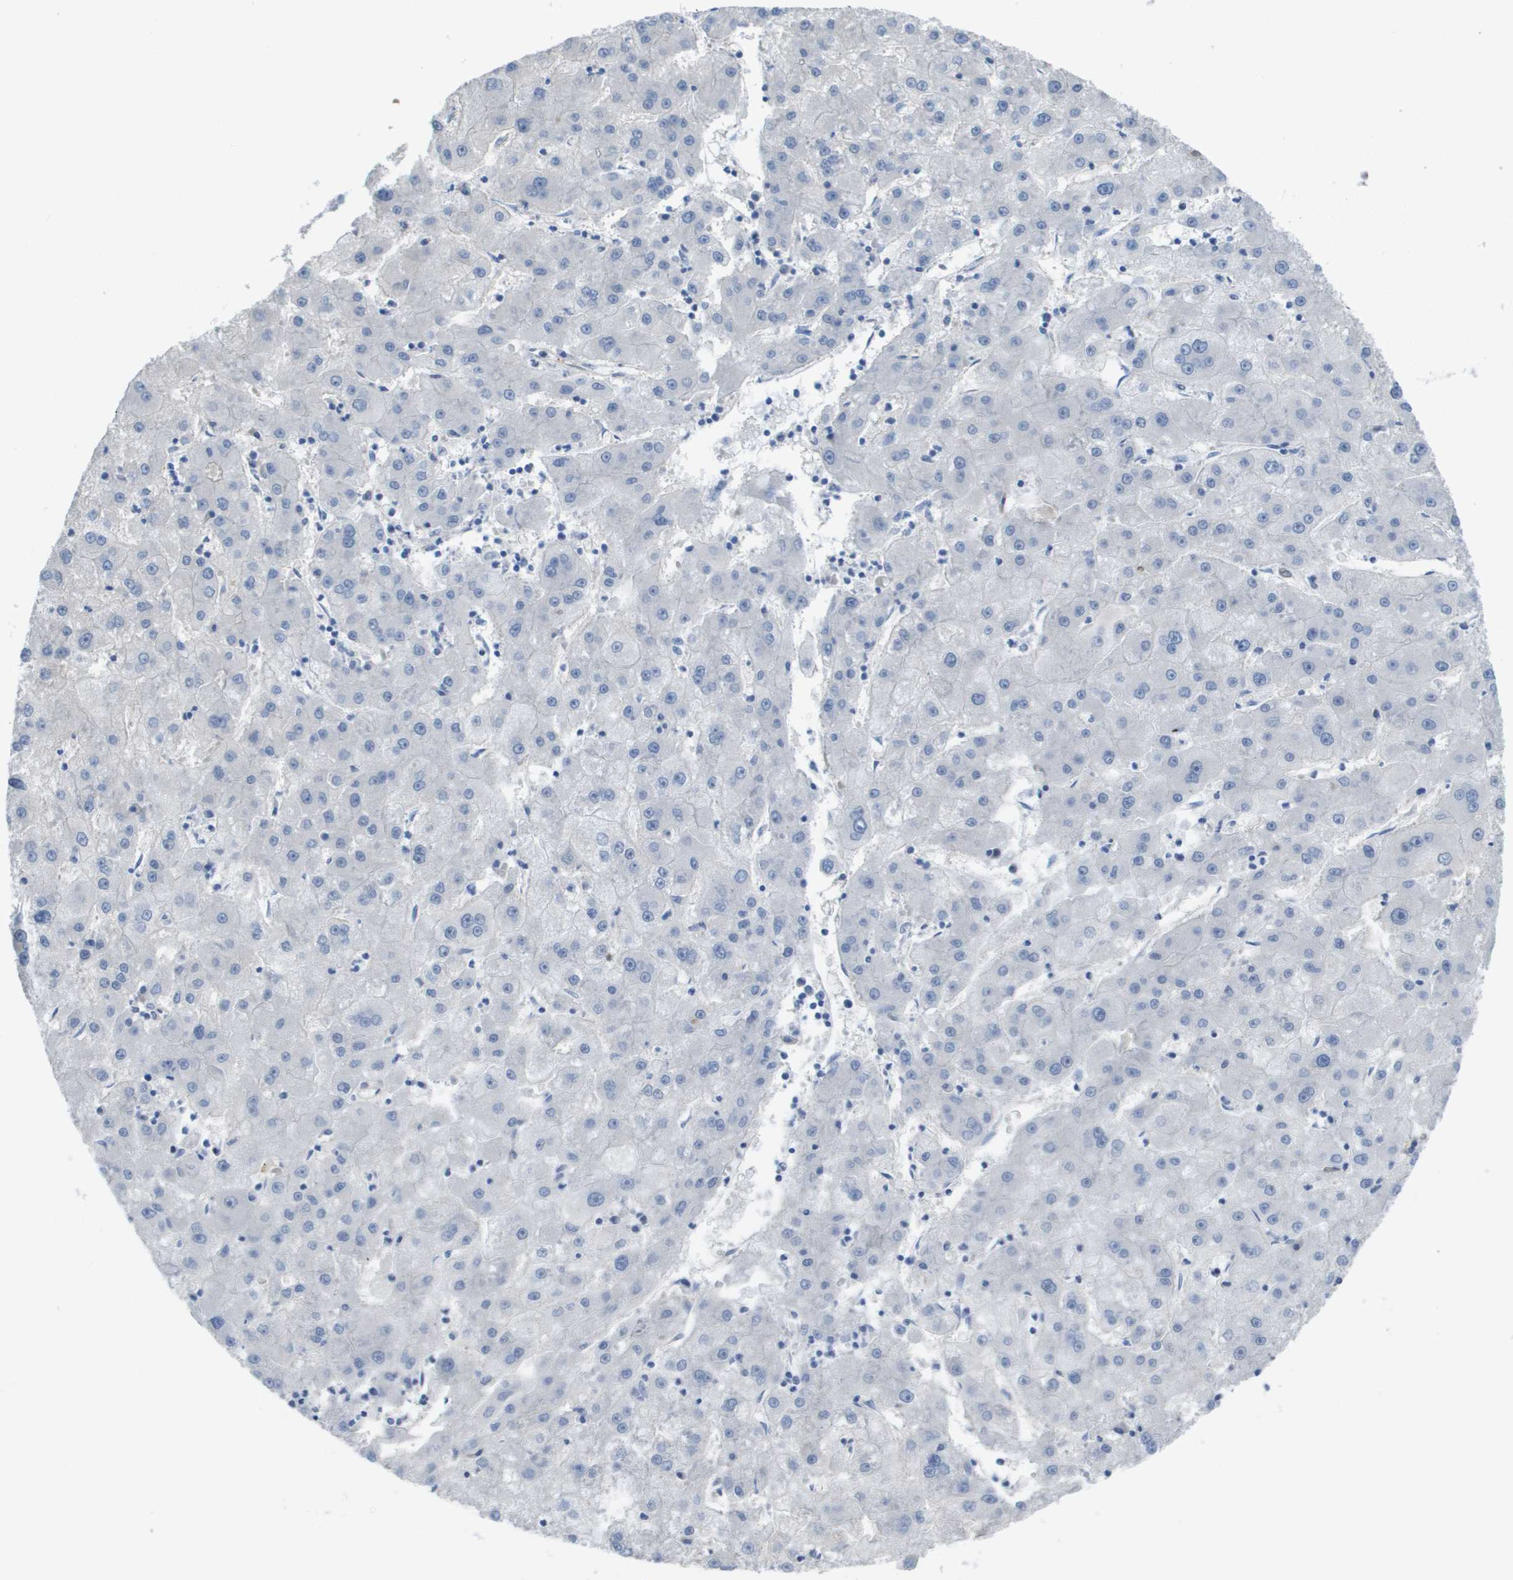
{"staining": {"intensity": "negative", "quantity": "none", "location": "none"}, "tissue": "liver cancer", "cell_type": "Tumor cells", "image_type": "cancer", "snomed": [{"axis": "morphology", "description": "Carcinoma, Hepatocellular, NOS"}, {"axis": "topography", "description": "Liver"}], "caption": "Immunohistochemistry image of neoplastic tissue: human liver cancer (hepatocellular carcinoma) stained with DAB (3,3'-diaminobenzidine) shows no significant protein positivity in tumor cells.", "gene": "RNF112", "patient": {"sex": "male", "age": 72}}